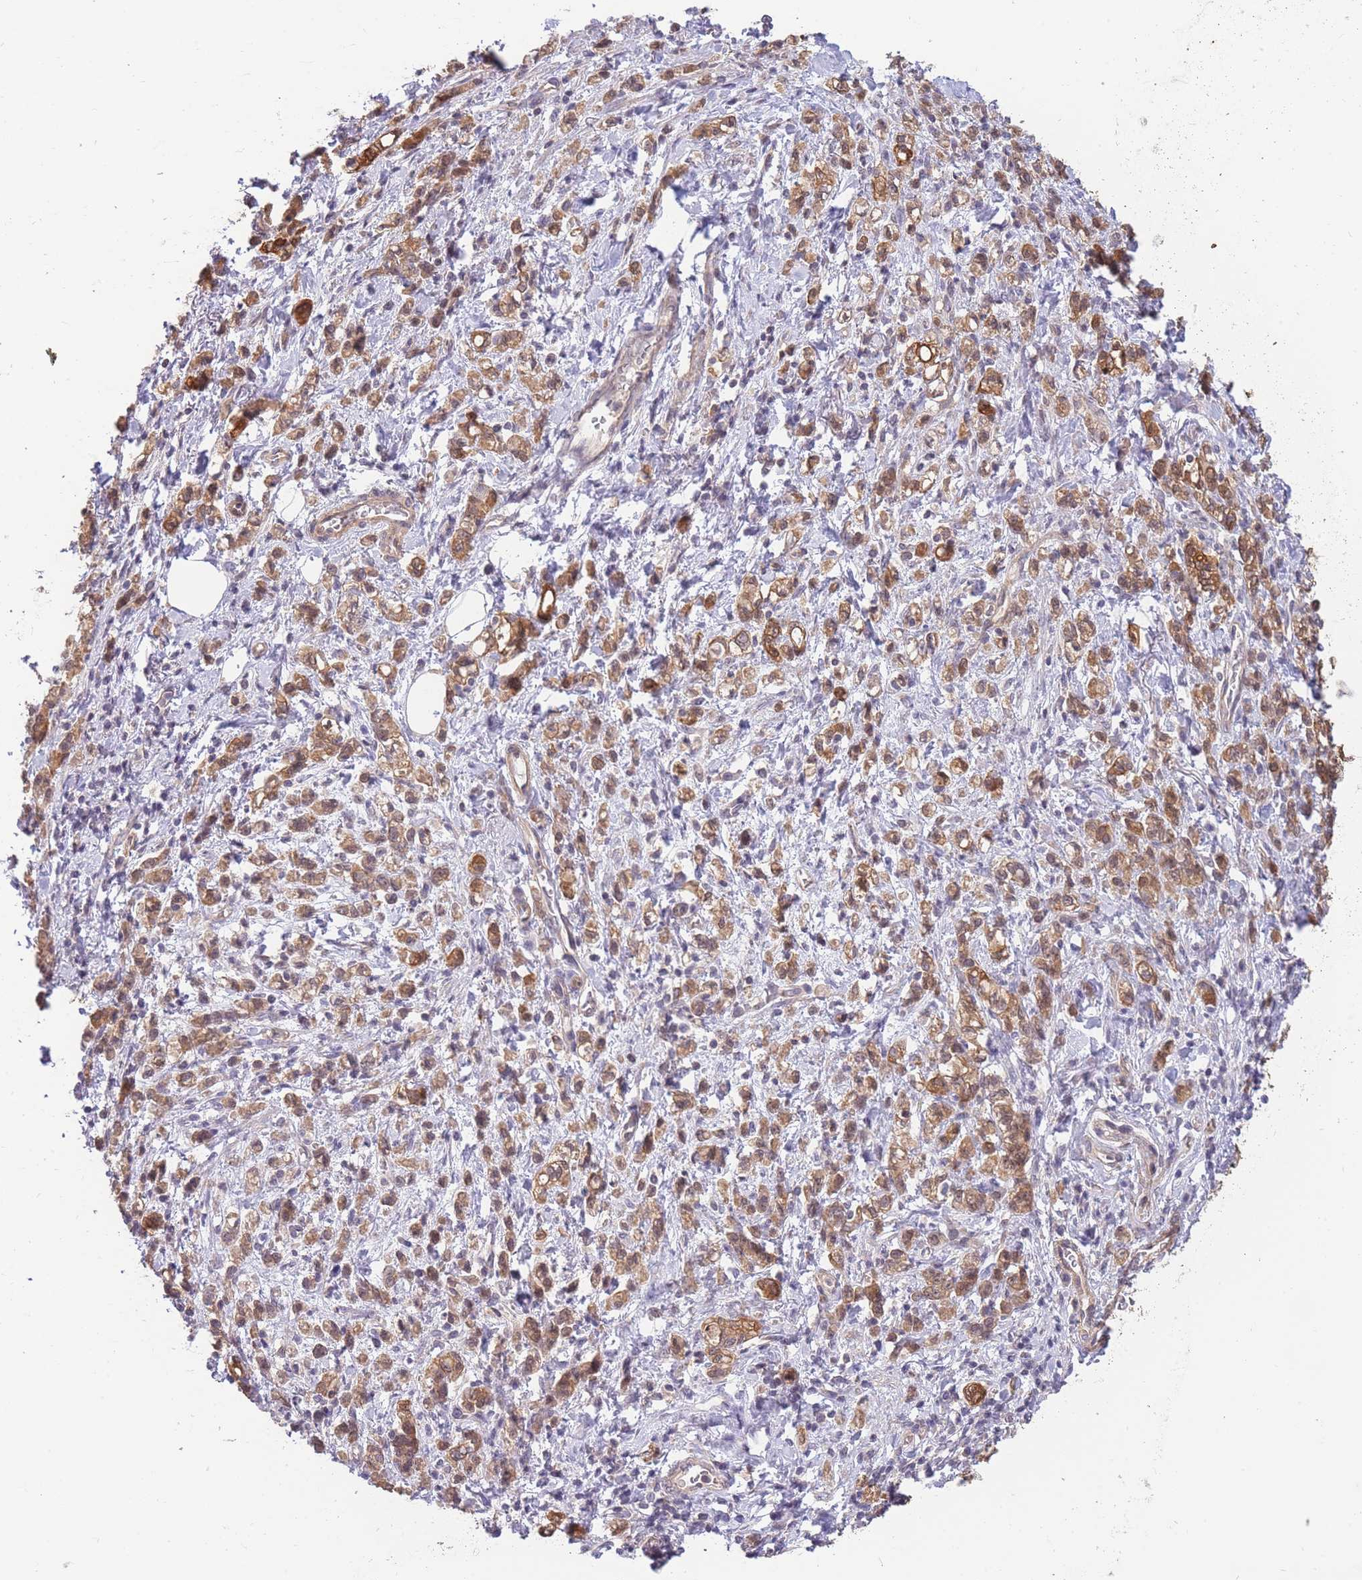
{"staining": {"intensity": "moderate", "quantity": ">75%", "location": "cytoplasmic/membranous,nuclear"}, "tissue": "stomach cancer", "cell_type": "Tumor cells", "image_type": "cancer", "snomed": [{"axis": "morphology", "description": "Adenocarcinoma, NOS"}, {"axis": "topography", "description": "Stomach"}], "caption": "Approximately >75% of tumor cells in human stomach adenocarcinoma demonstrate moderate cytoplasmic/membranous and nuclear protein positivity as visualized by brown immunohistochemical staining.", "gene": "SMC6", "patient": {"sex": "male", "age": 77}}